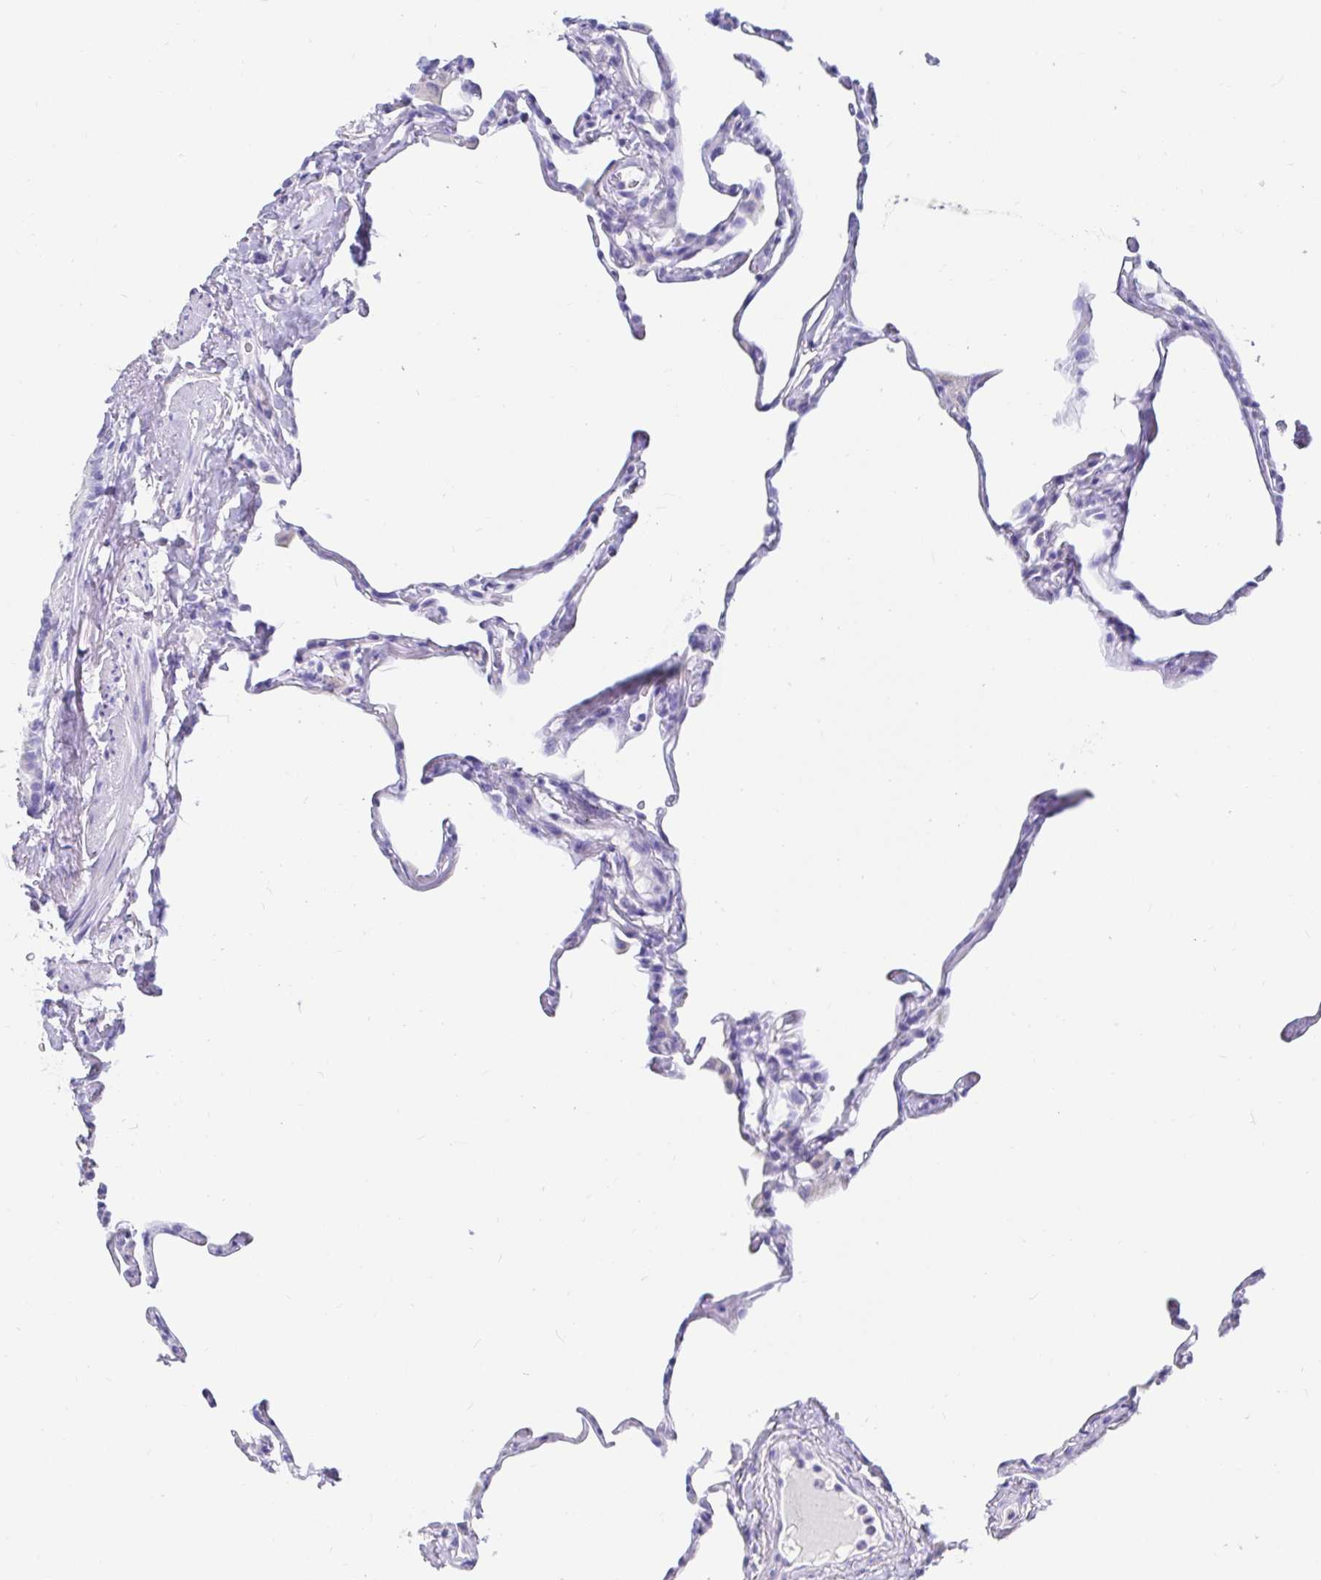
{"staining": {"intensity": "negative", "quantity": "none", "location": "none"}, "tissue": "lung", "cell_type": "Alveolar cells", "image_type": "normal", "snomed": [{"axis": "morphology", "description": "Normal tissue, NOS"}, {"axis": "topography", "description": "Lung"}], "caption": "Human lung stained for a protein using immunohistochemistry shows no expression in alveolar cells.", "gene": "ZPBP2", "patient": {"sex": "male", "age": 65}}